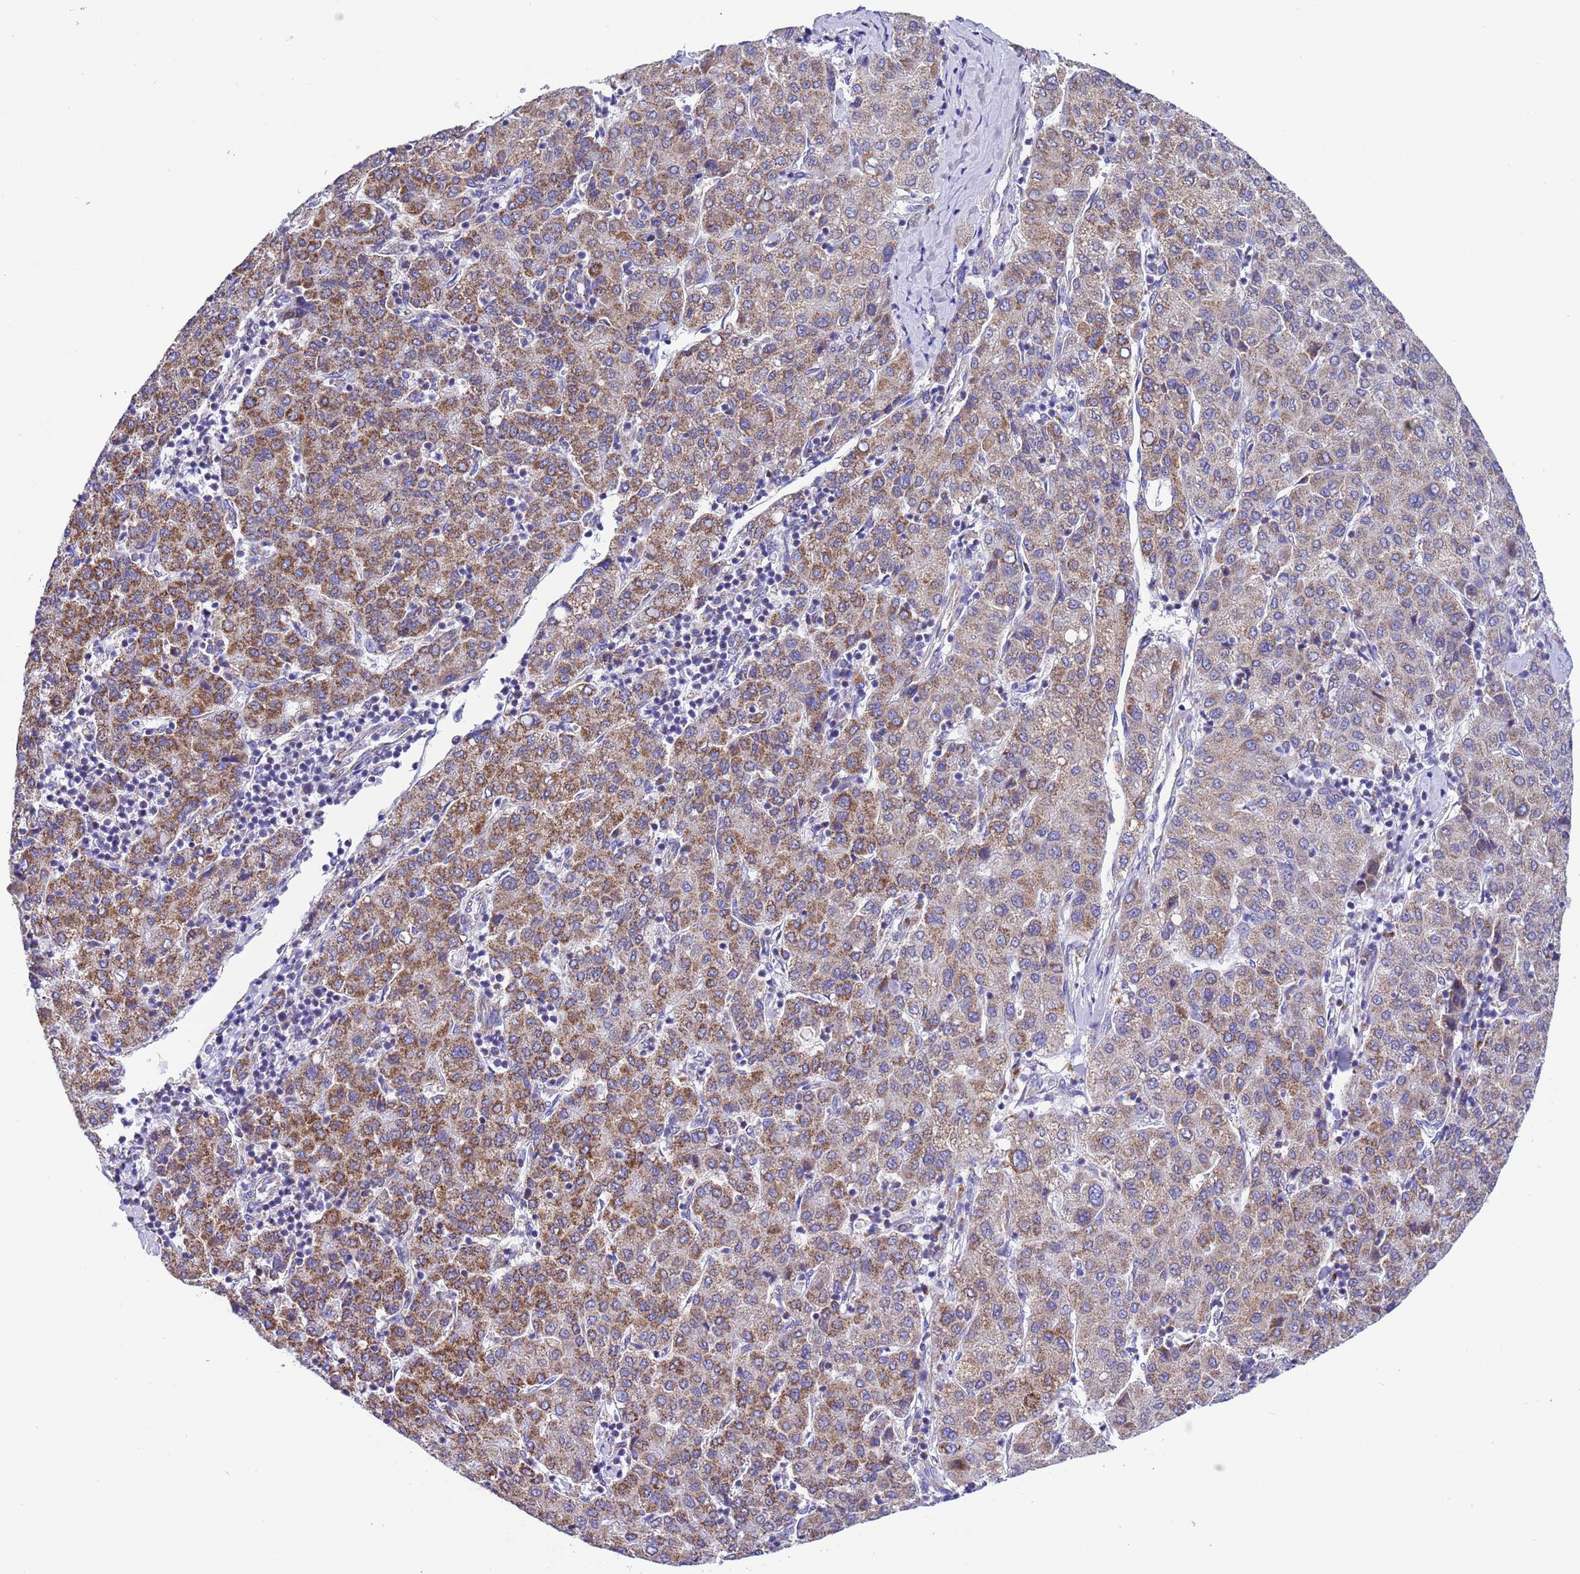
{"staining": {"intensity": "moderate", "quantity": "25%-75%", "location": "cytoplasmic/membranous"}, "tissue": "liver cancer", "cell_type": "Tumor cells", "image_type": "cancer", "snomed": [{"axis": "morphology", "description": "Carcinoma, Hepatocellular, NOS"}, {"axis": "topography", "description": "Liver"}], "caption": "Immunohistochemical staining of human hepatocellular carcinoma (liver) shows medium levels of moderate cytoplasmic/membranous staining in approximately 25%-75% of tumor cells.", "gene": "CCDC191", "patient": {"sex": "male", "age": 65}}